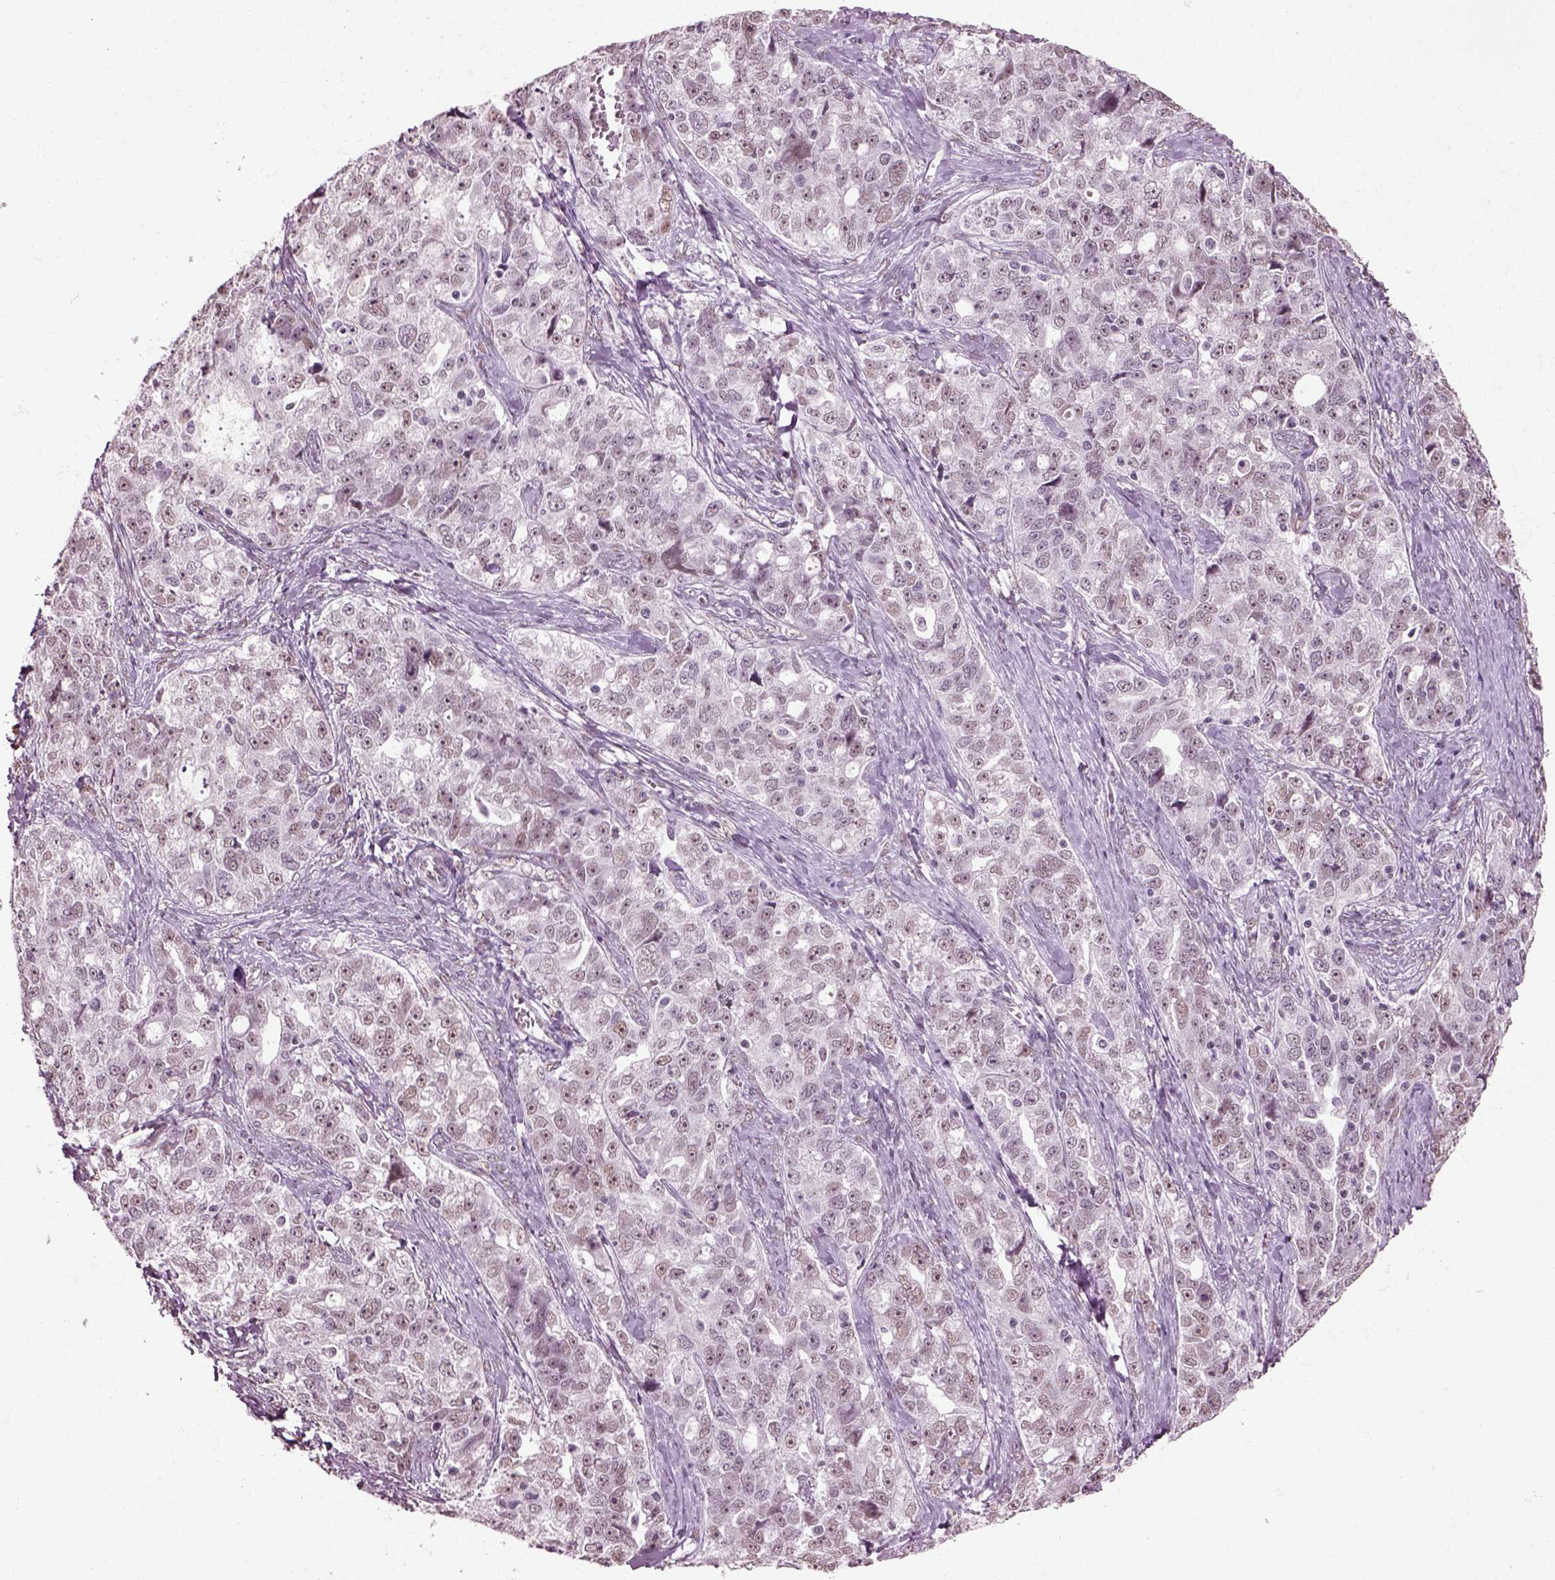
{"staining": {"intensity": "moderate", "quantity": "25%-75%", "location": "nuclear"}, "tissue": "ovarian cancer", "cell_type": "Tumor cells", "image_type": "cancer", "snomed": [{"axis": "morphology", "description": "Cystadenocarcinoma, serous, NOS"}, {"axis": "topography", "description": "Ovary"}], "caption": "A brown stain highlights moderate nuclear staining of a protein in human ovarian cancer (serous cystadenocarcinoma) tumor cells. Nuclei are stained in blue.", "gene": "SEPHS1", "patient": {"sex": "female", "age": 51}}